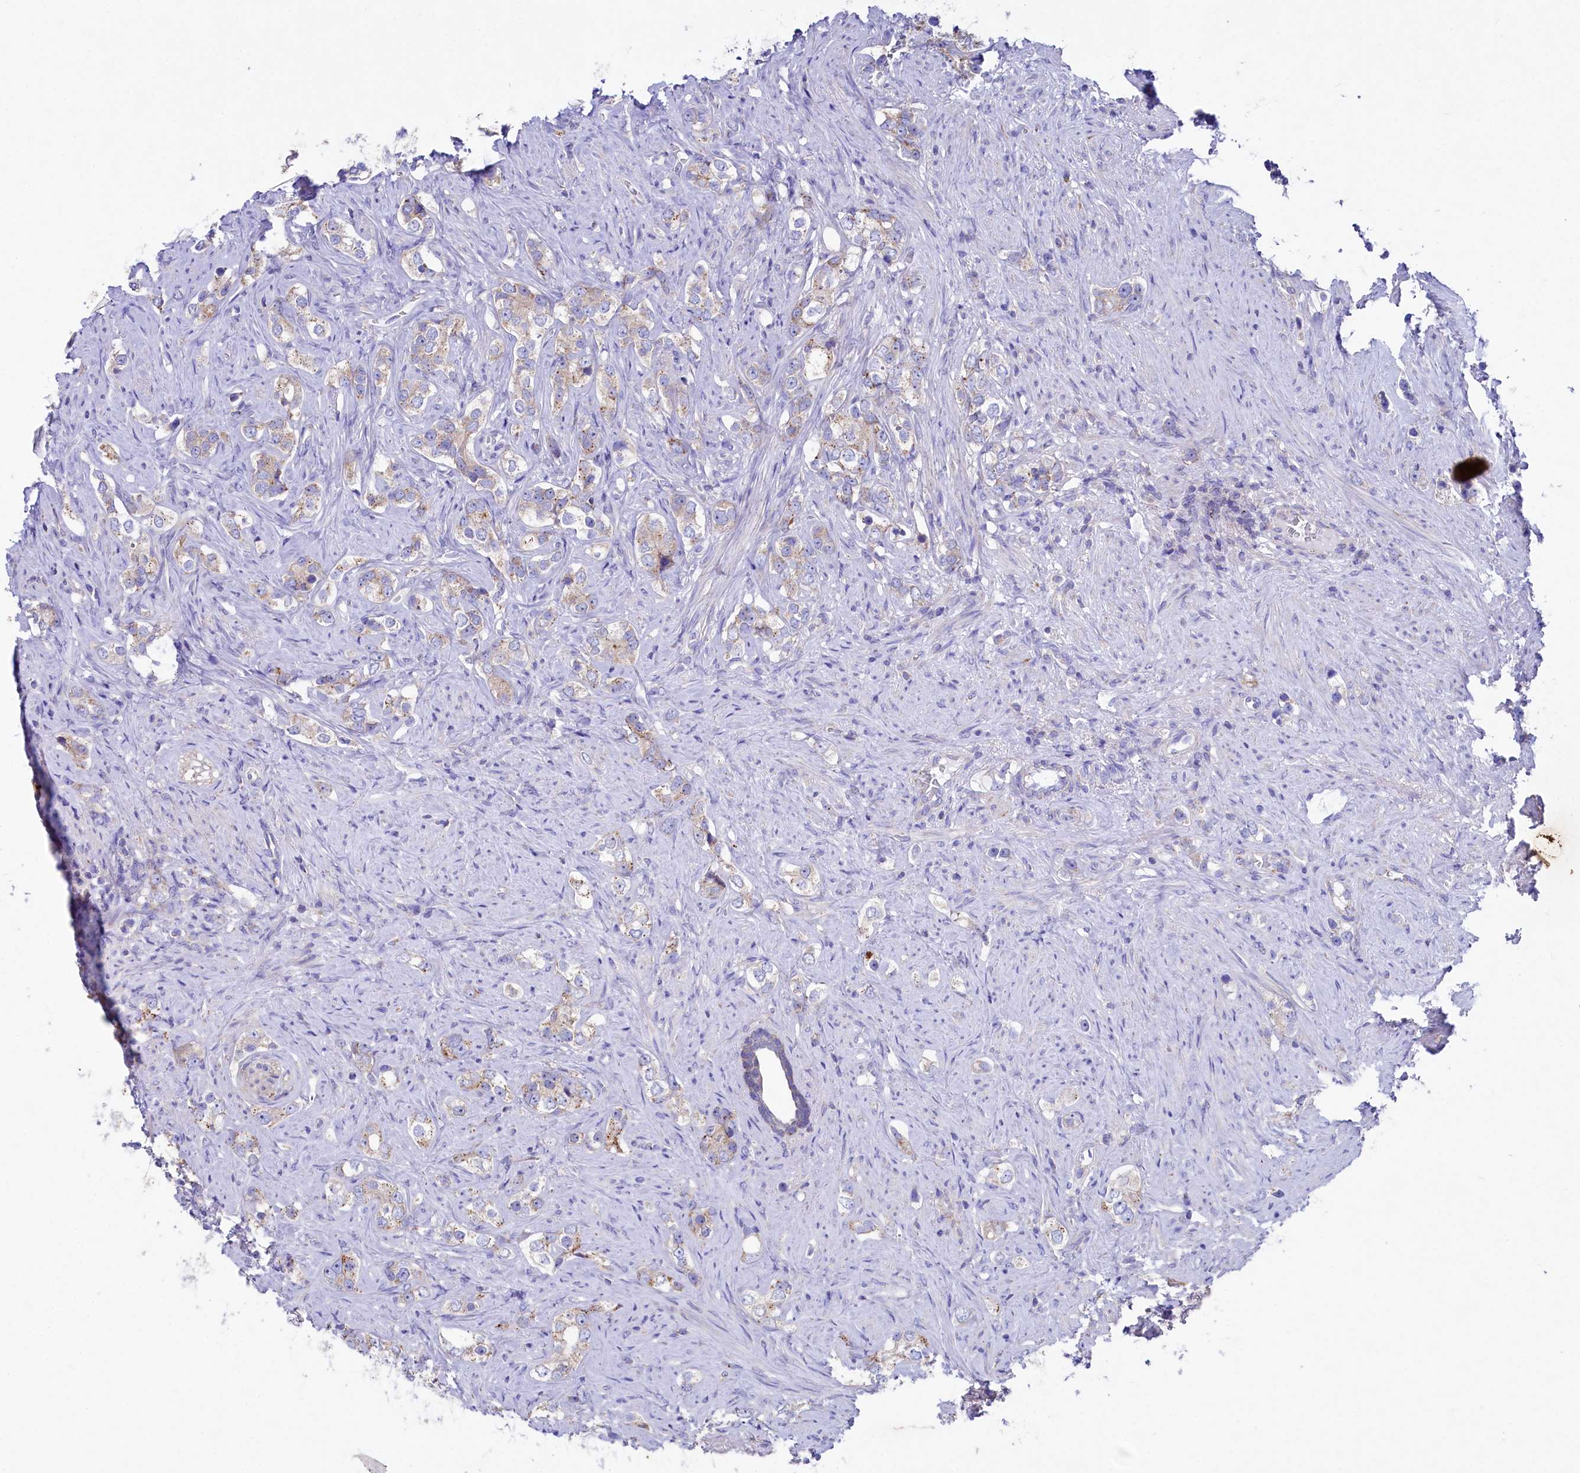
{"staining": {"intensity": "moderate", "quantity": "25%-75%", "location": "cytoplasmic/membranous"}, "tissue": "prostate cancer", "cell_type": "Tumor cells", "image_type": "cancer", "snomed": [{"axis": "morphology", "description": "Adenocarcinoma, High grade"}, {"axis": "topography", "description": "Prostate"}], "caption": "A high-resolution photomicrograph shows immunohistochemistry staining of prostate high-grade adenocarcinoma, which demonstrates moderate cytoplasmic/membranous expression in approximately 25%-75% of tumor cells.", "gene": "VPS26B", "patient": {"sex": "male", "age": 63}}